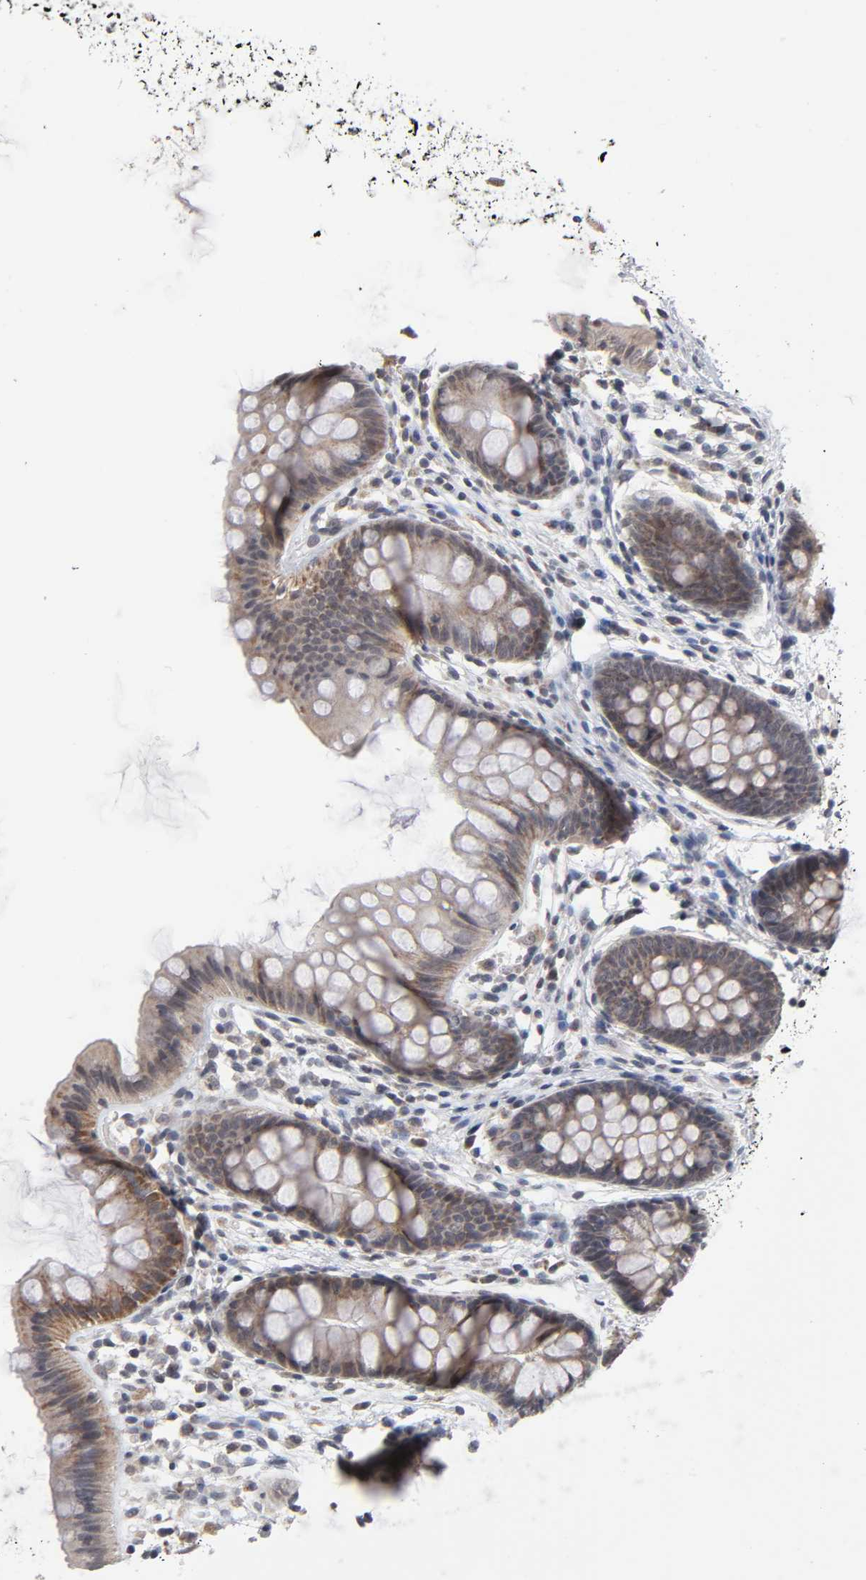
{"staining": {"intensity": "negative", "quantity": "none", "location": "none"}, "tissue": "colon", "cell_type": "Endothelial cells", "image_type": "normal", "snomed": [{"axis": "morphology", "description": "Normal tissue, NOS"}, {"axis": "topography", "description": "Smooth muscle"}, {"axis": "topography", "description": "Colon"}], "caption": "High power microscopy micrograph of an IHC image of benign colon, revealing no significant staining in endothelial cells.", "gene": "AUH", "patient": {"sex": "male", "age": 67}}